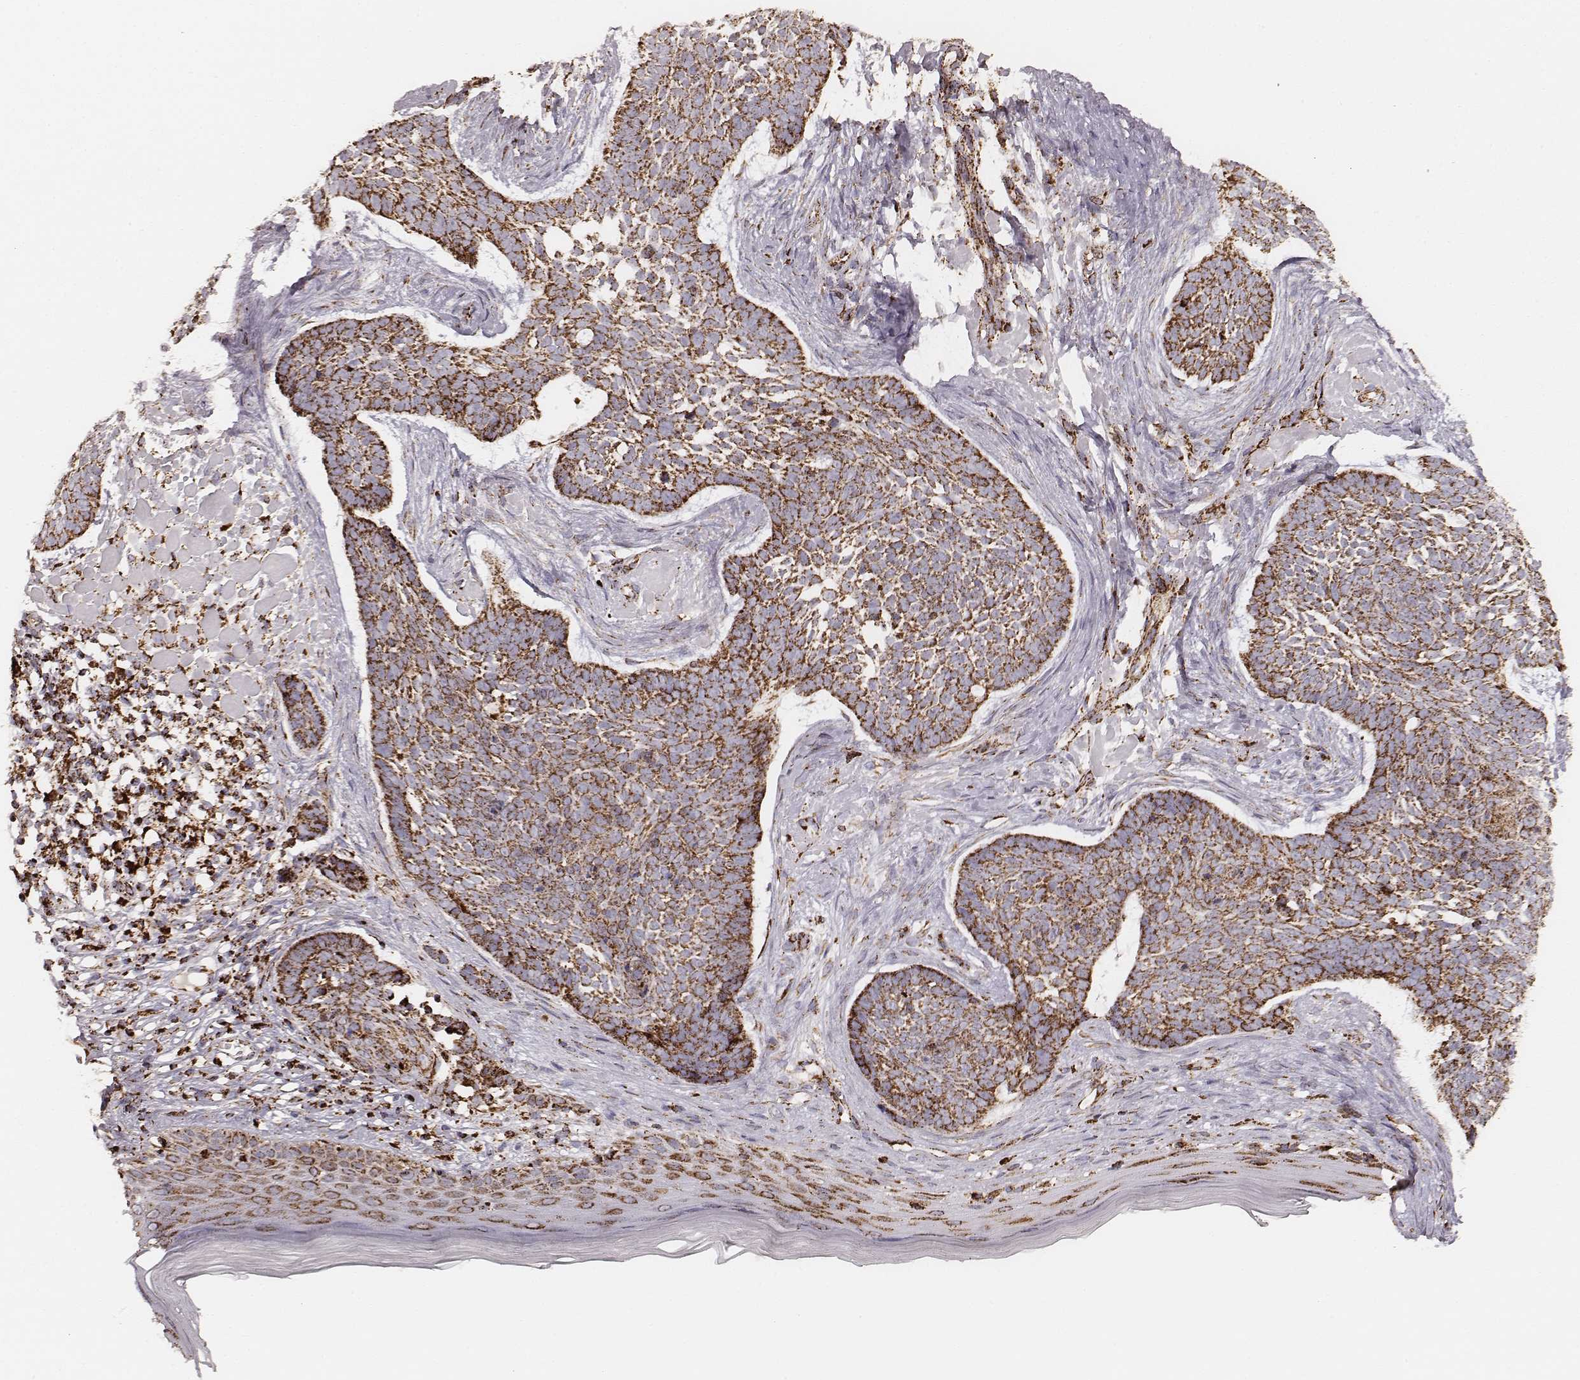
{"staining": {"intensity": "strong", "quantity": ">75%", "location": "cytoplasmic/membranous"}, "tissue": "skin cancer", "cell_type": "Tumor cells", "image_type": "cancer", "snomed": [{"axis": "morphology", "description": "Basal cell carcinoma"}, {"axis": "topography", "description": "Skin"}], "caption": "High-power microscopy captured an IHC micrograph of skin cancer, revealing strong cytoplasmic/membranous positivity in about >75% of tumor cells. The staining was performed using DAB (3,3'-diaminobenzidine), with brown indicating positive protein expression. Nuclei are stained blue with hematoxylin.", "gene": "CS", "patient": {"sex": "male", "age": 85}}